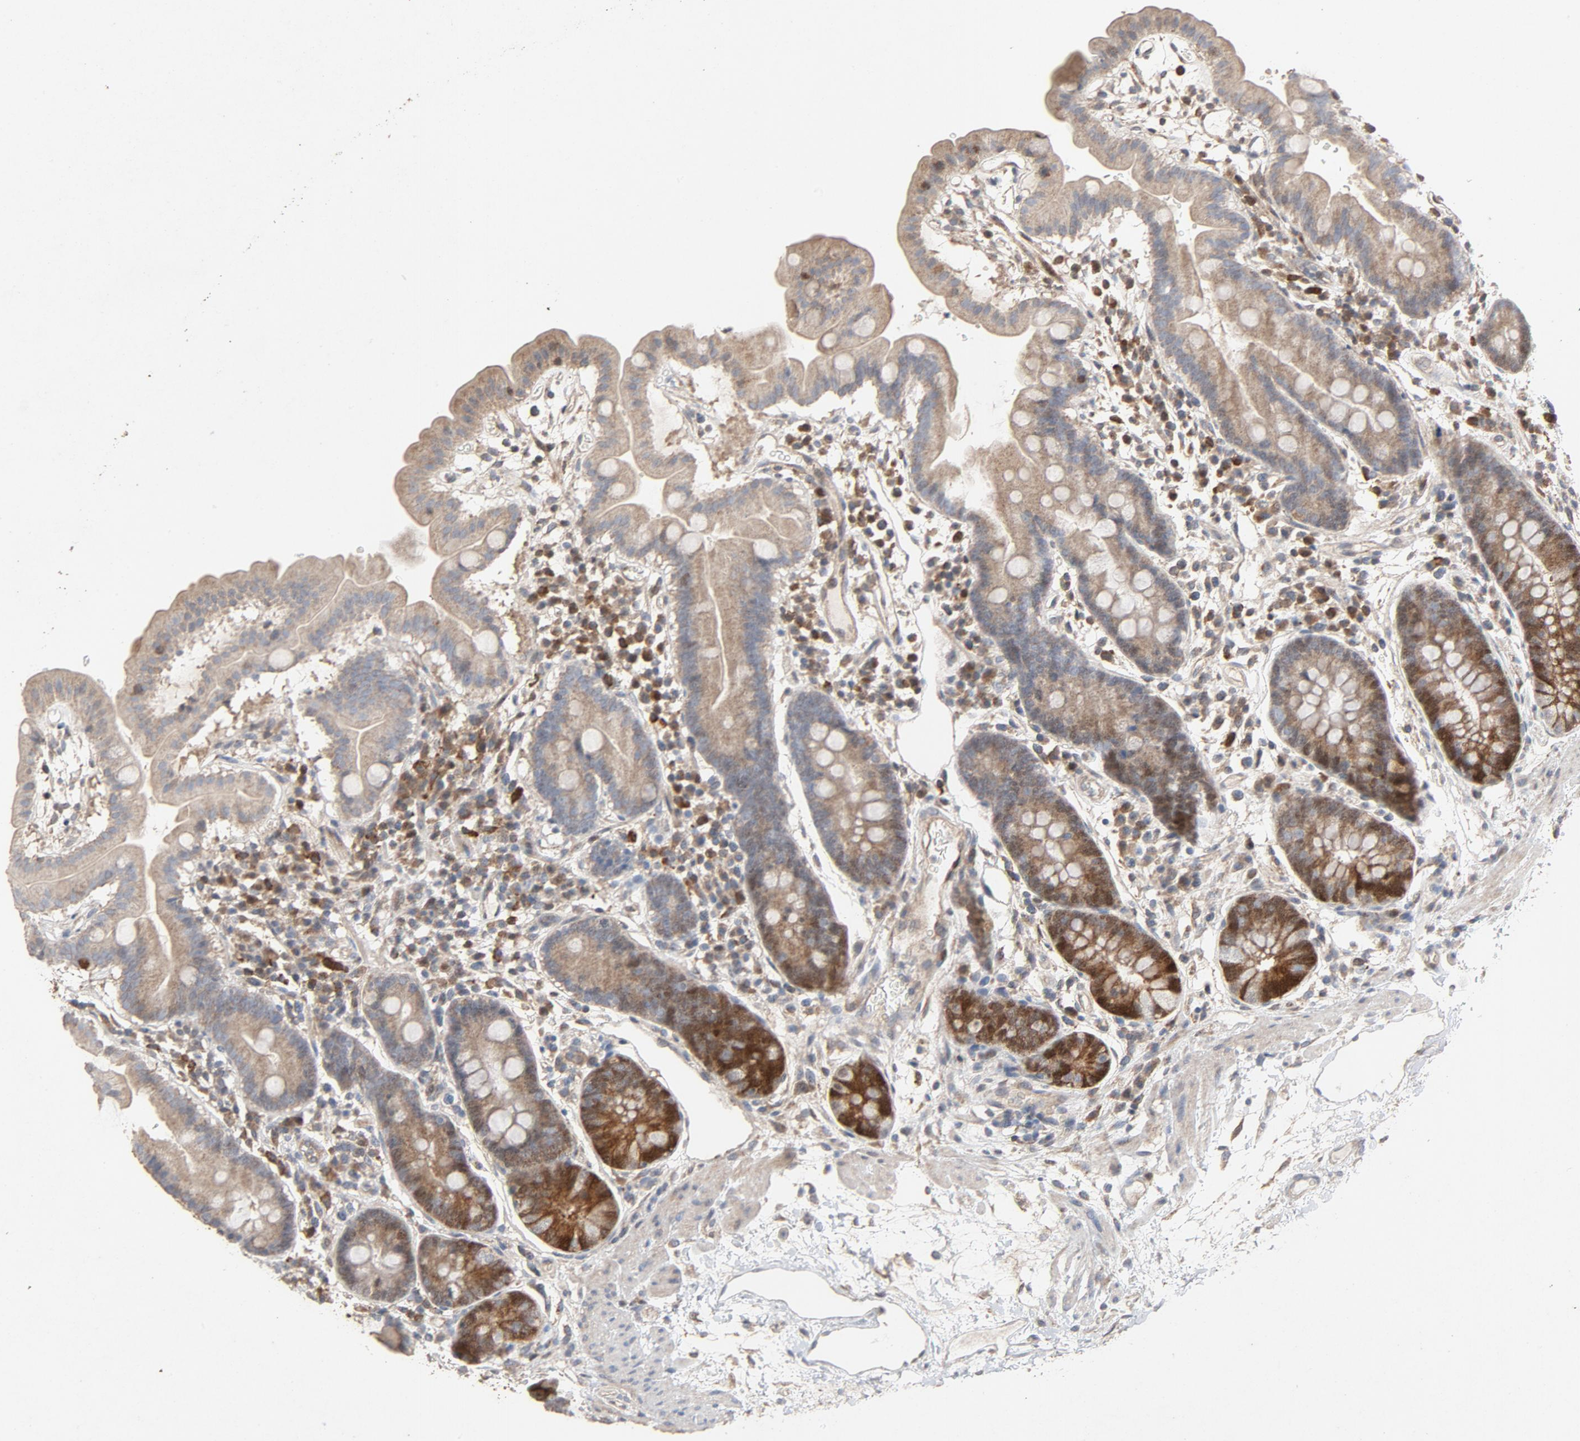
{"staining": {"intensity": "moderate", "quantity": ">75%", "location": "cytoplasmic/membranous"}, "tissue": "duodenum", "cell_type": "Glandular cells", "image_type": "normal", "snomed": [{"axis": "morphology", "description": "Normal tissue, NOS"}, {"axis": "topography", "description": "Duodenum"}], "caption": "Moderate cytoplasmic/membranous expression is present in about >75% of glandular cells in unremarkable duodenum. (DAB (3,3'-diaminobenzidine) IHC, brown staining for protein, blue staining for nuclei).", "gene": "CDK6", "patient": {"sex": "male", "age": 50}}